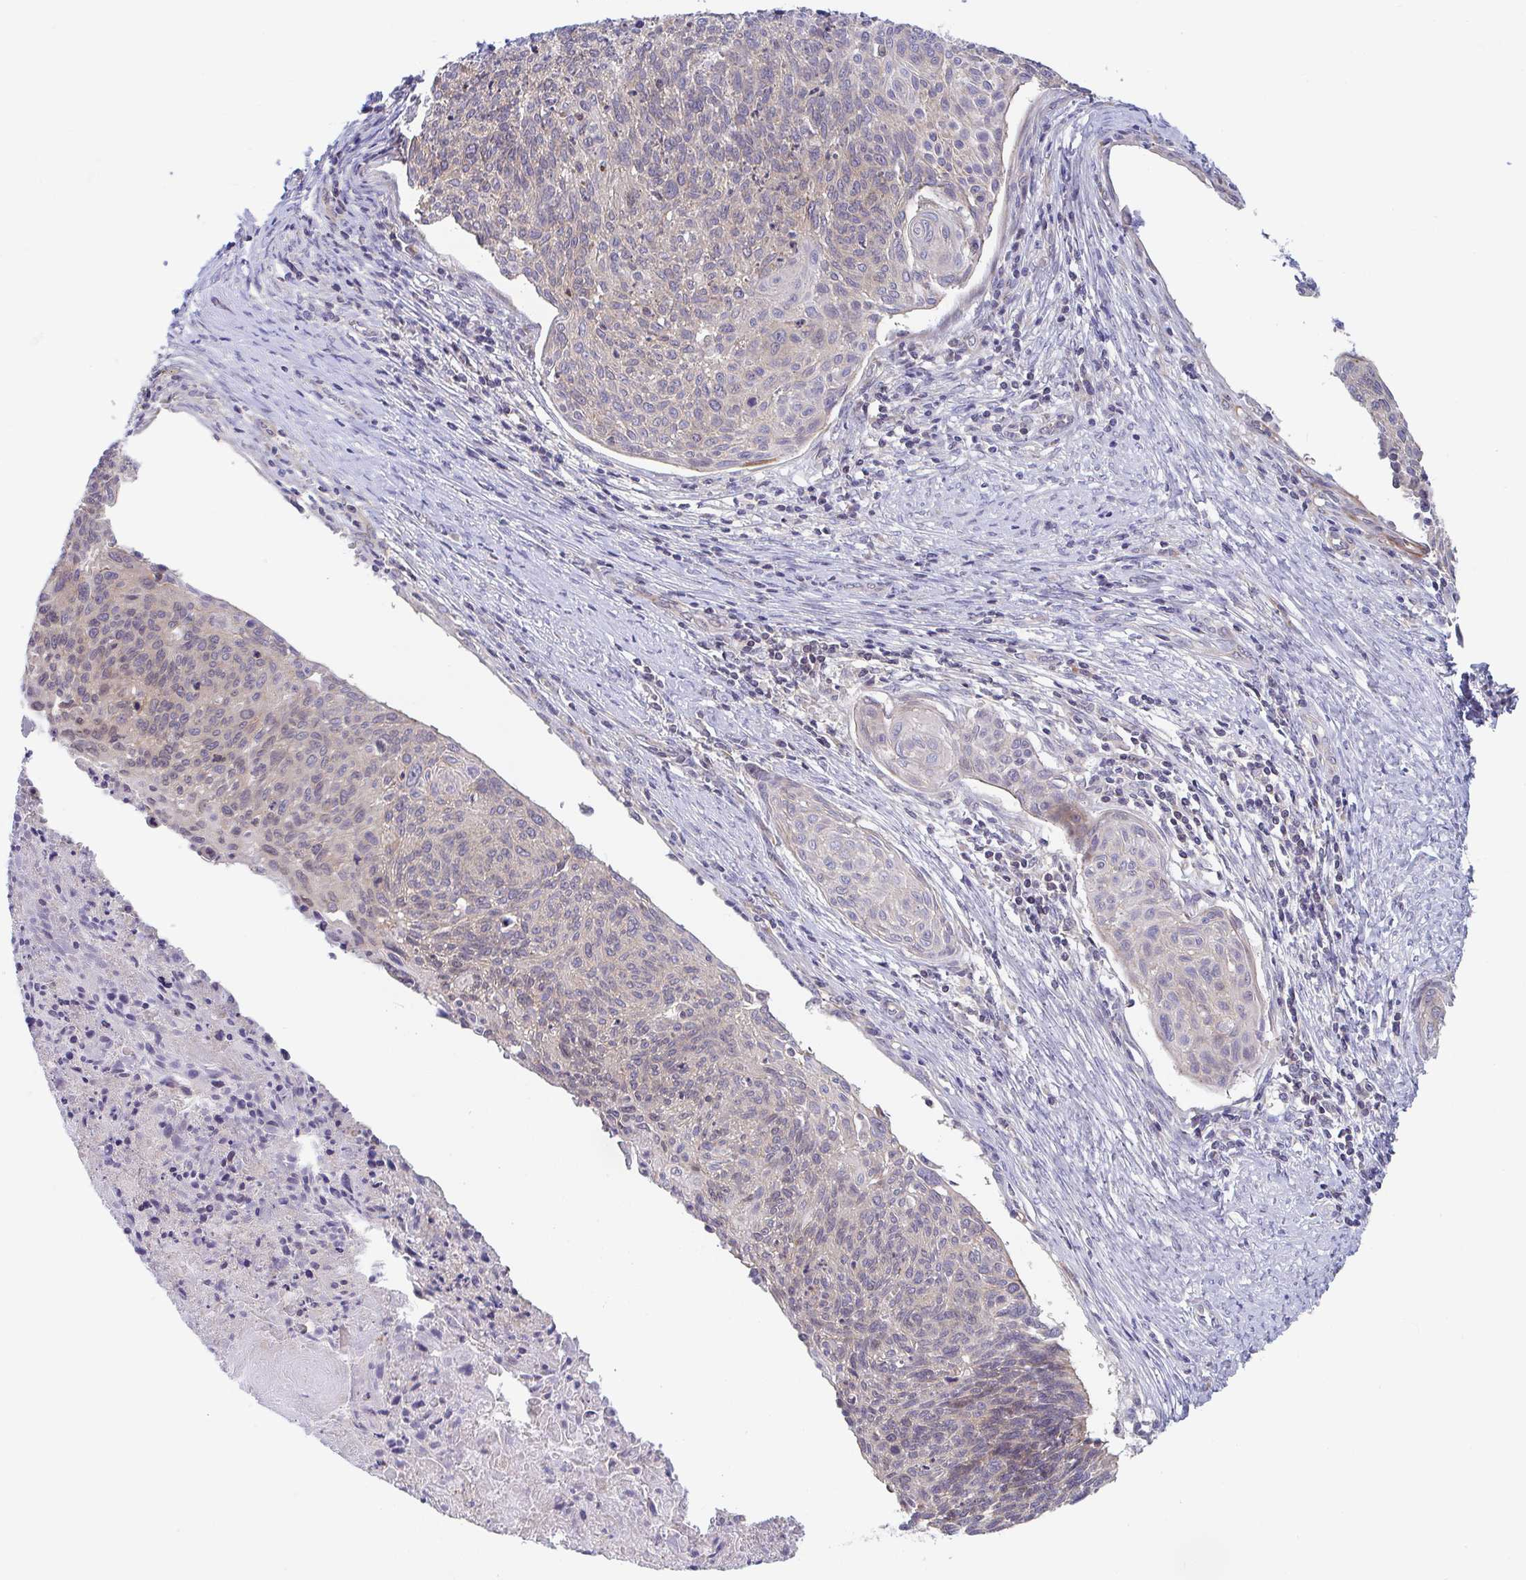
{"staining": {"intensity": "weak", "quantity": "25%-75%", "location": "cytoplasmic/membranous"}, "tissue": "cervical cancer", "cell_type": "Tumor cells", "image_type": "cancer", "snomed": [{"axis": "morphology", "description": "Squamous cell carcinoma, NOS"}, {"axis": "topography", "description": "Cervix"}], "caption": "Human cervical cancer stained with a brown dye displays weak cytoplasmic/membranous positive expression in approximately 25%-75% of tumor cells.", "gene": "EIF1AD", "patient": {"sex": "female", "age": 49}}